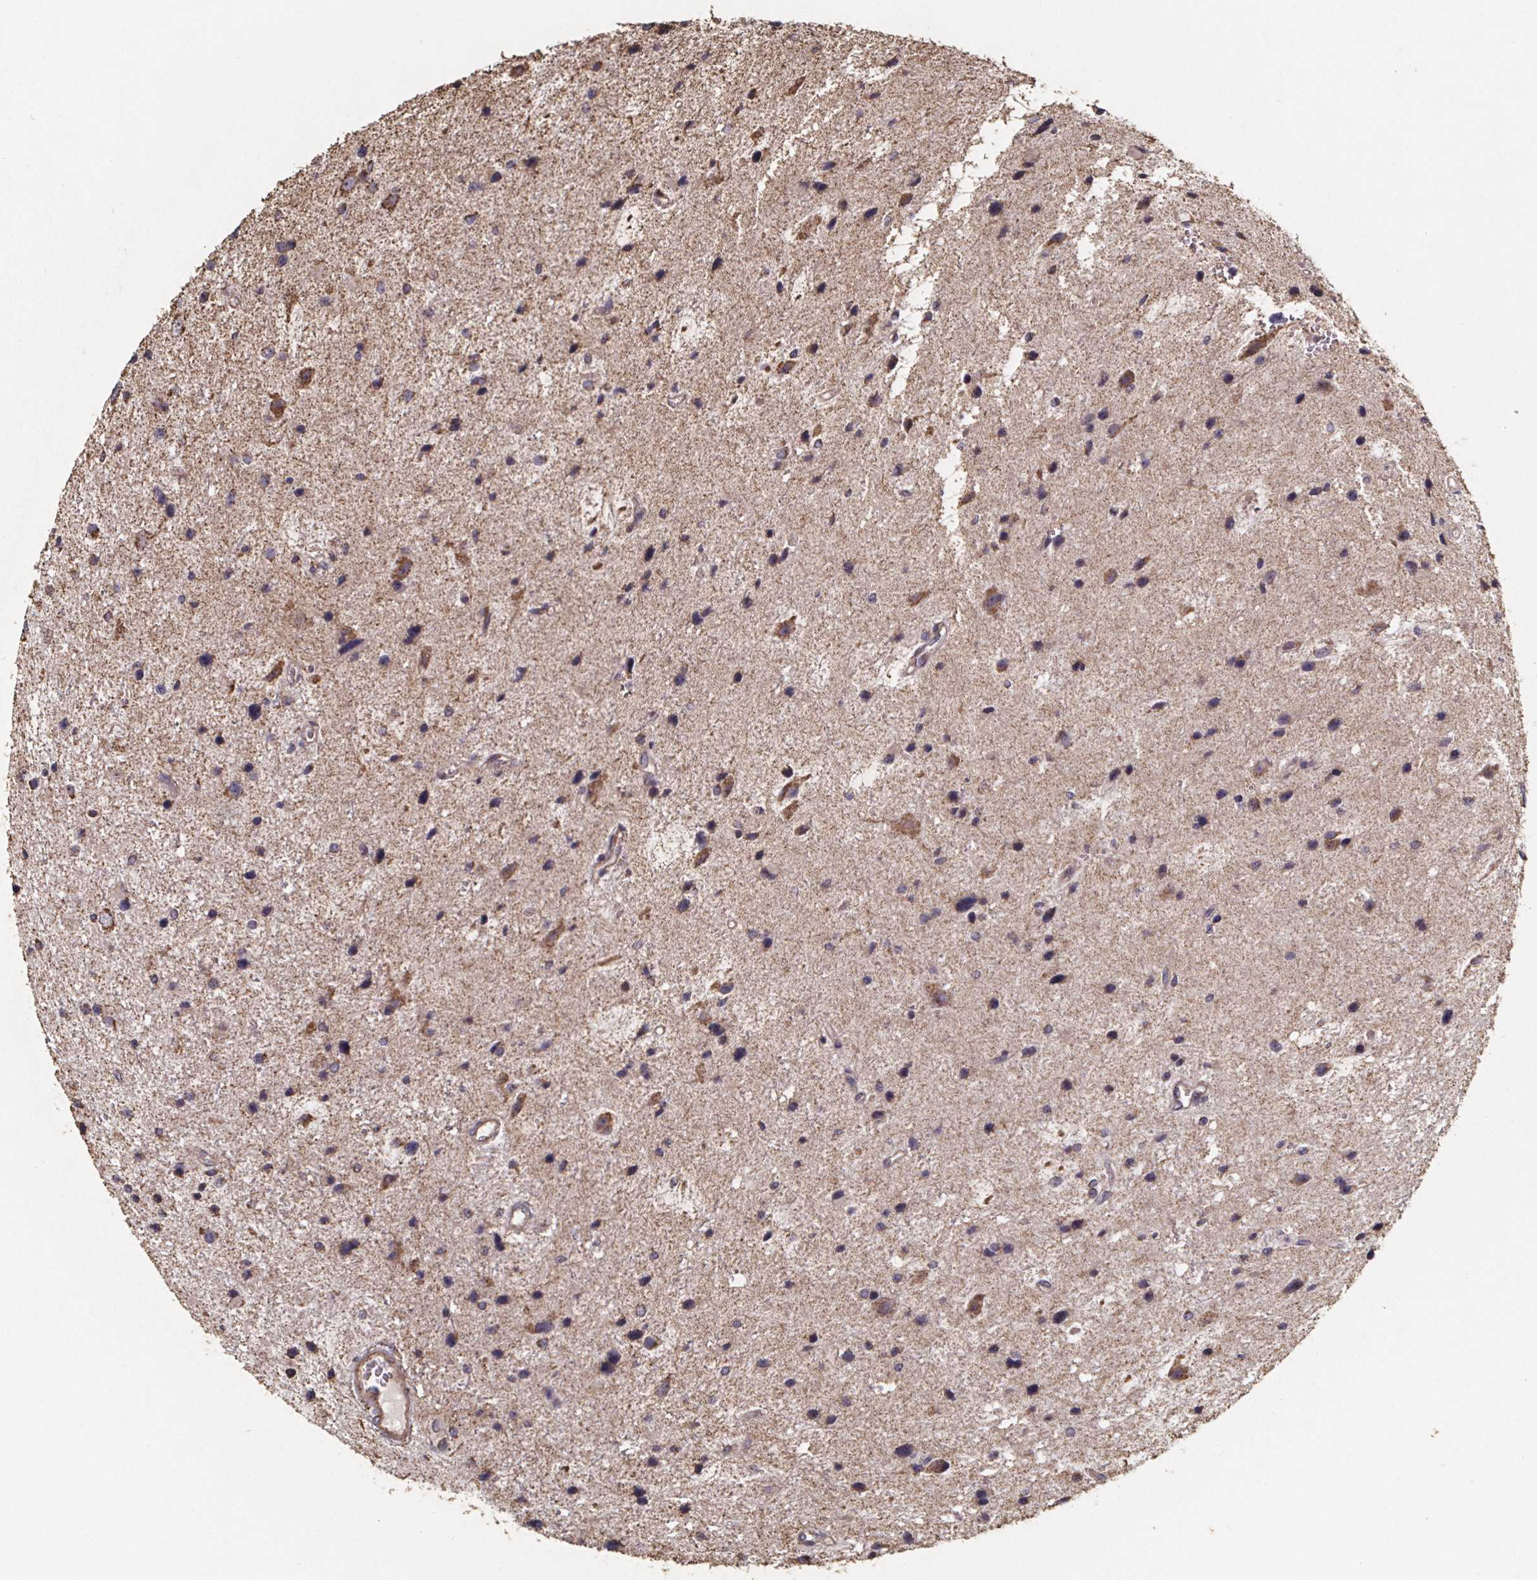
{"staining": {"intensity": "weak", "quantity": "25%-75%", "location": "cytoplasmic/membranous"}, "tissue": "glioma", "cell_type": "Tumor cells", "image_type": "cancer", "snomed": [{"axis": "morphology", "description": "Glioma, malignant, Low grade"}, {"axis": "topography", "description": "Brain"}], "caption": "Weak cytoplasmic/membranous staining for a protein is present in about 25%-75% of tumor cells of low-grade glioma (malignant) using immunohistochemistry.", "gene": "SLC35D2", "patient": {"sex": "female", "age": 32}}